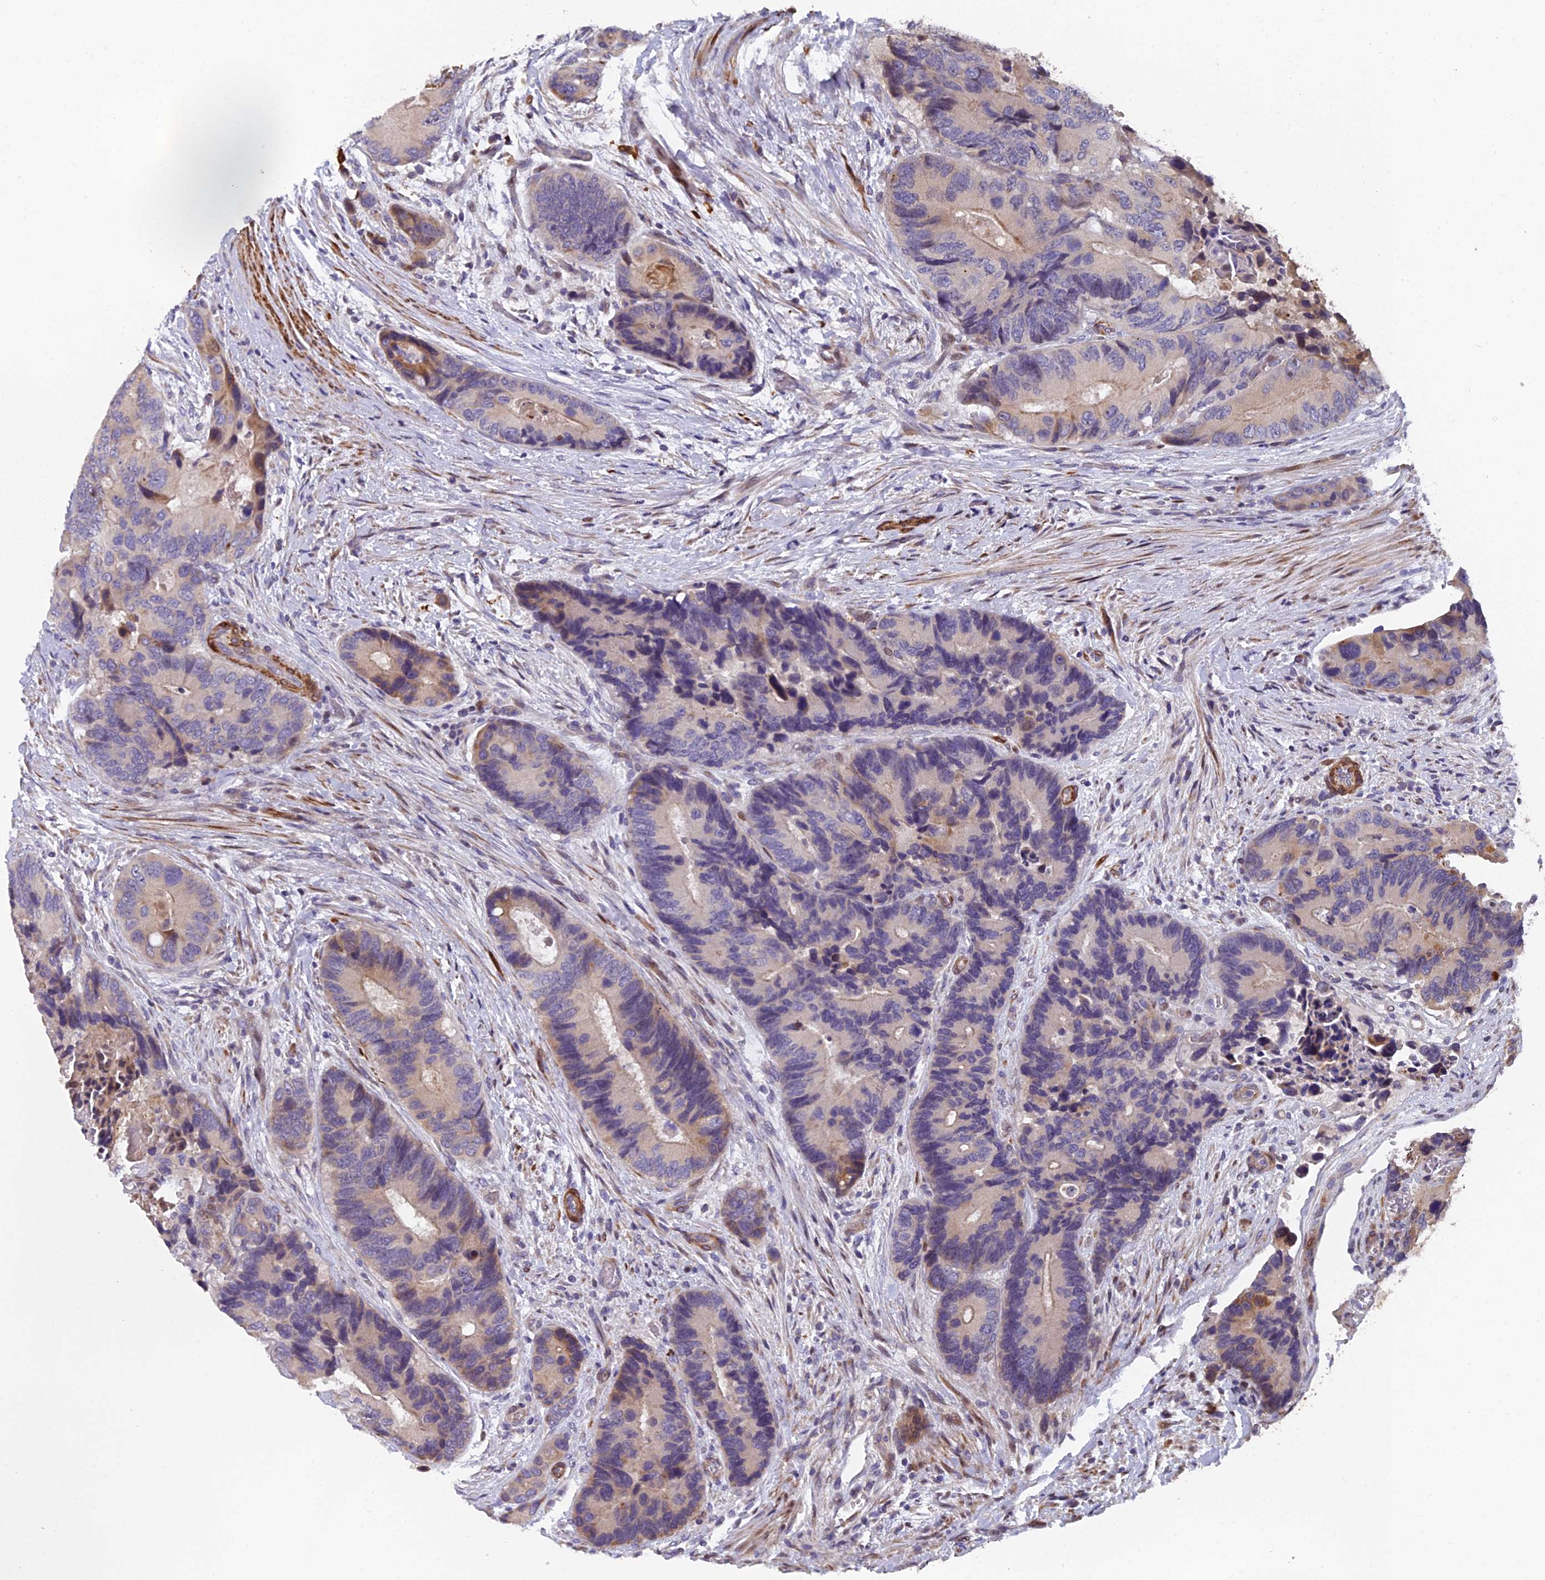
{"staining": {"intensity": "moderate", "quantity": "<25%", "location": "cytoplasmic/membranous"}, "tissue": "colorectal cancer", "cell_type": "Tumor cells", "image_type": "cancer", "snomed": [{"axis": "morphology", "description": "Adenocarcinoma, NOS"}, {"axis": "topography", "description": "Colon"}], "caption": "A high-resolution photomicrograph shows immunohistochemistry staining of colorectal adenocarcinoma, which exhibits moderate cytoplasmic/membranous positivity in about <25% of tumor cells.", "gene": "RAB28", "patient": {"sex": "male", "age": 84}}